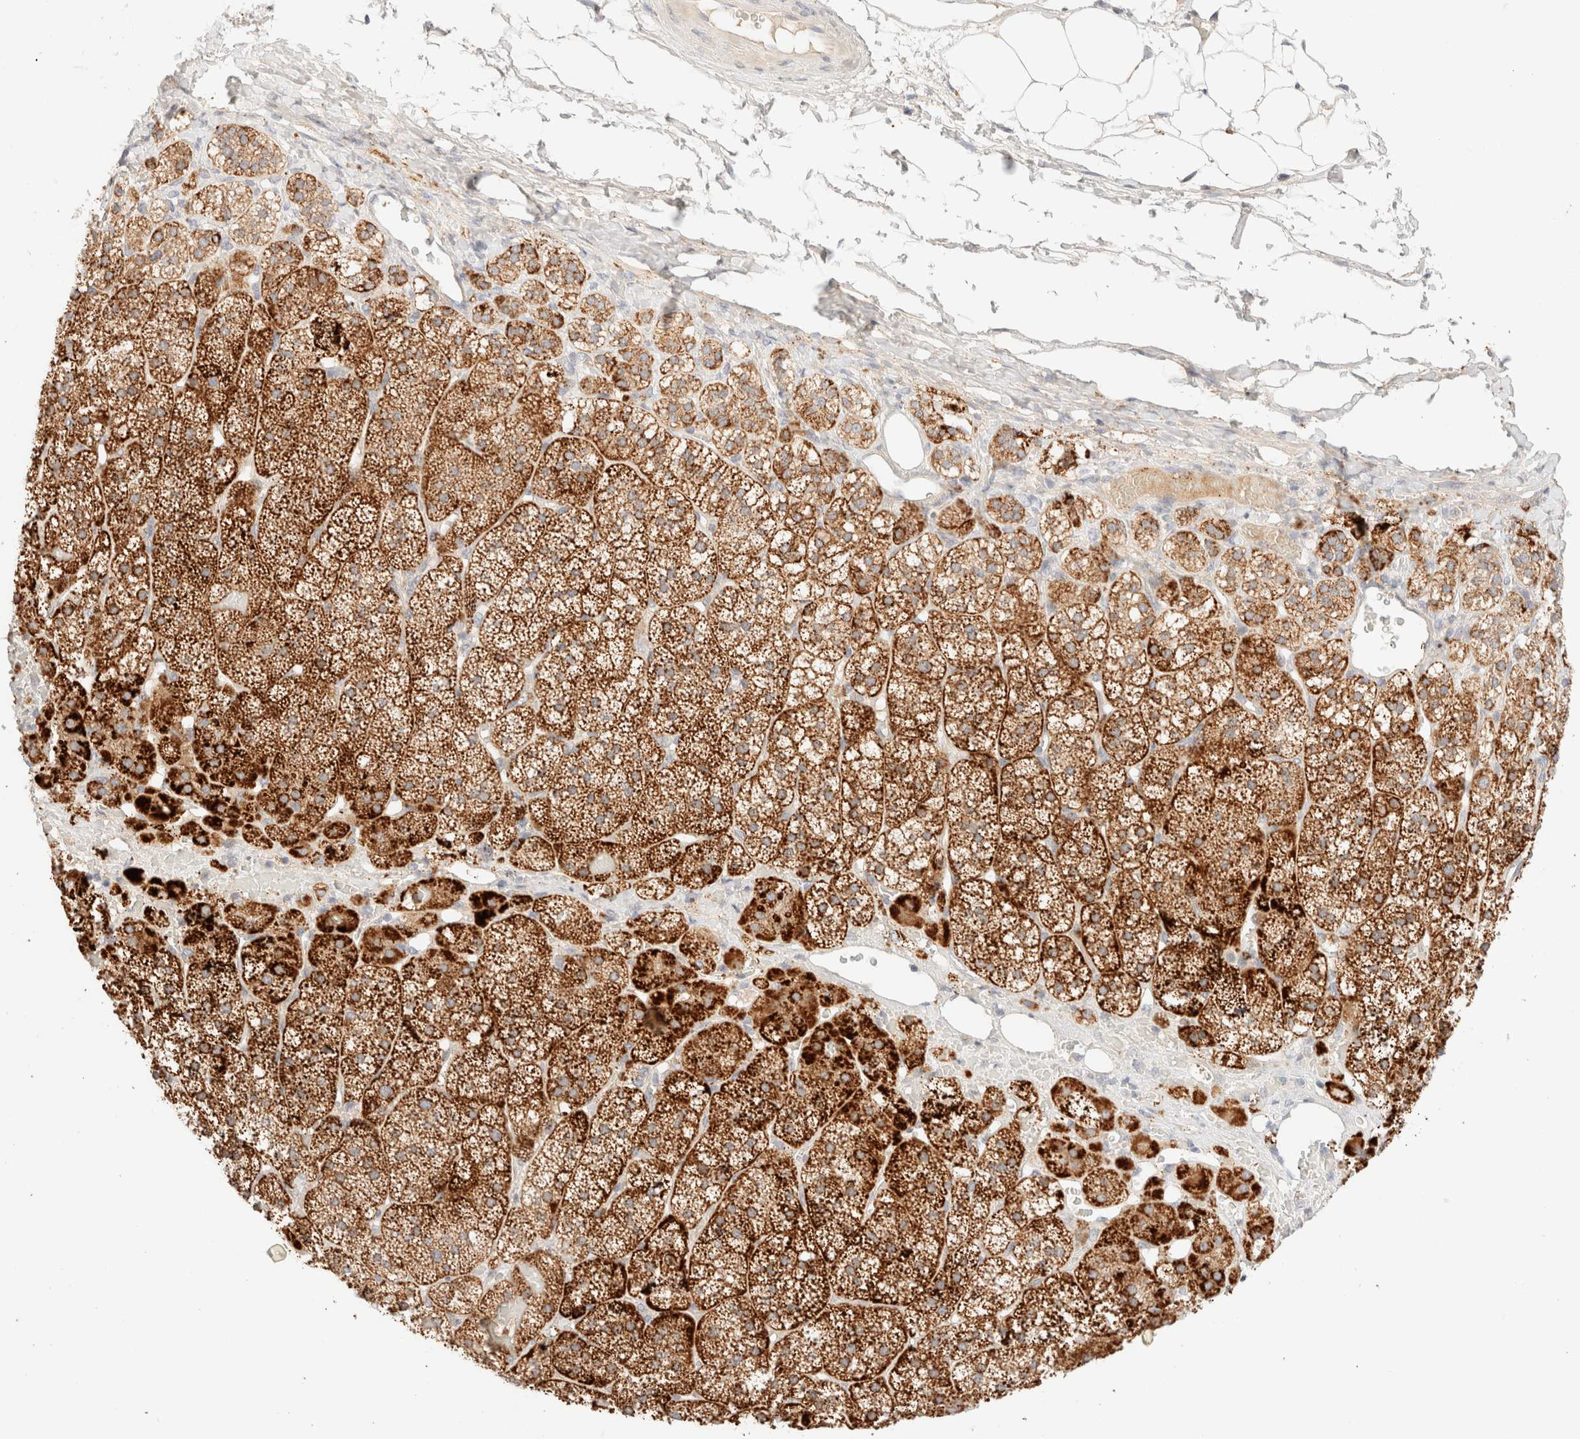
{"staining": {"intensity": "strong", "quantity": ">75%", "location": "cytoplasmic/membranous"}, "tissue": "adrenal gland", "cell_type": "Glandular cells", "image_type": "normal", "snomed": [{"axis": "morphology", "description": "Normal tissue, NOS"}, {"axis": "topography", "description": "Adrenal gland"}], "caption": "High-magnification brightfield microscopy of unremarkable adrenal gland stained with DAB (brown) and counterstained with hematoxylin (blue). glandular cells exhibit strong cytoplasmic/membranous staining is identified in approximately>75% of cells.", "gene": "SARM1", "patient": {"sex": "female", "age": 44}}